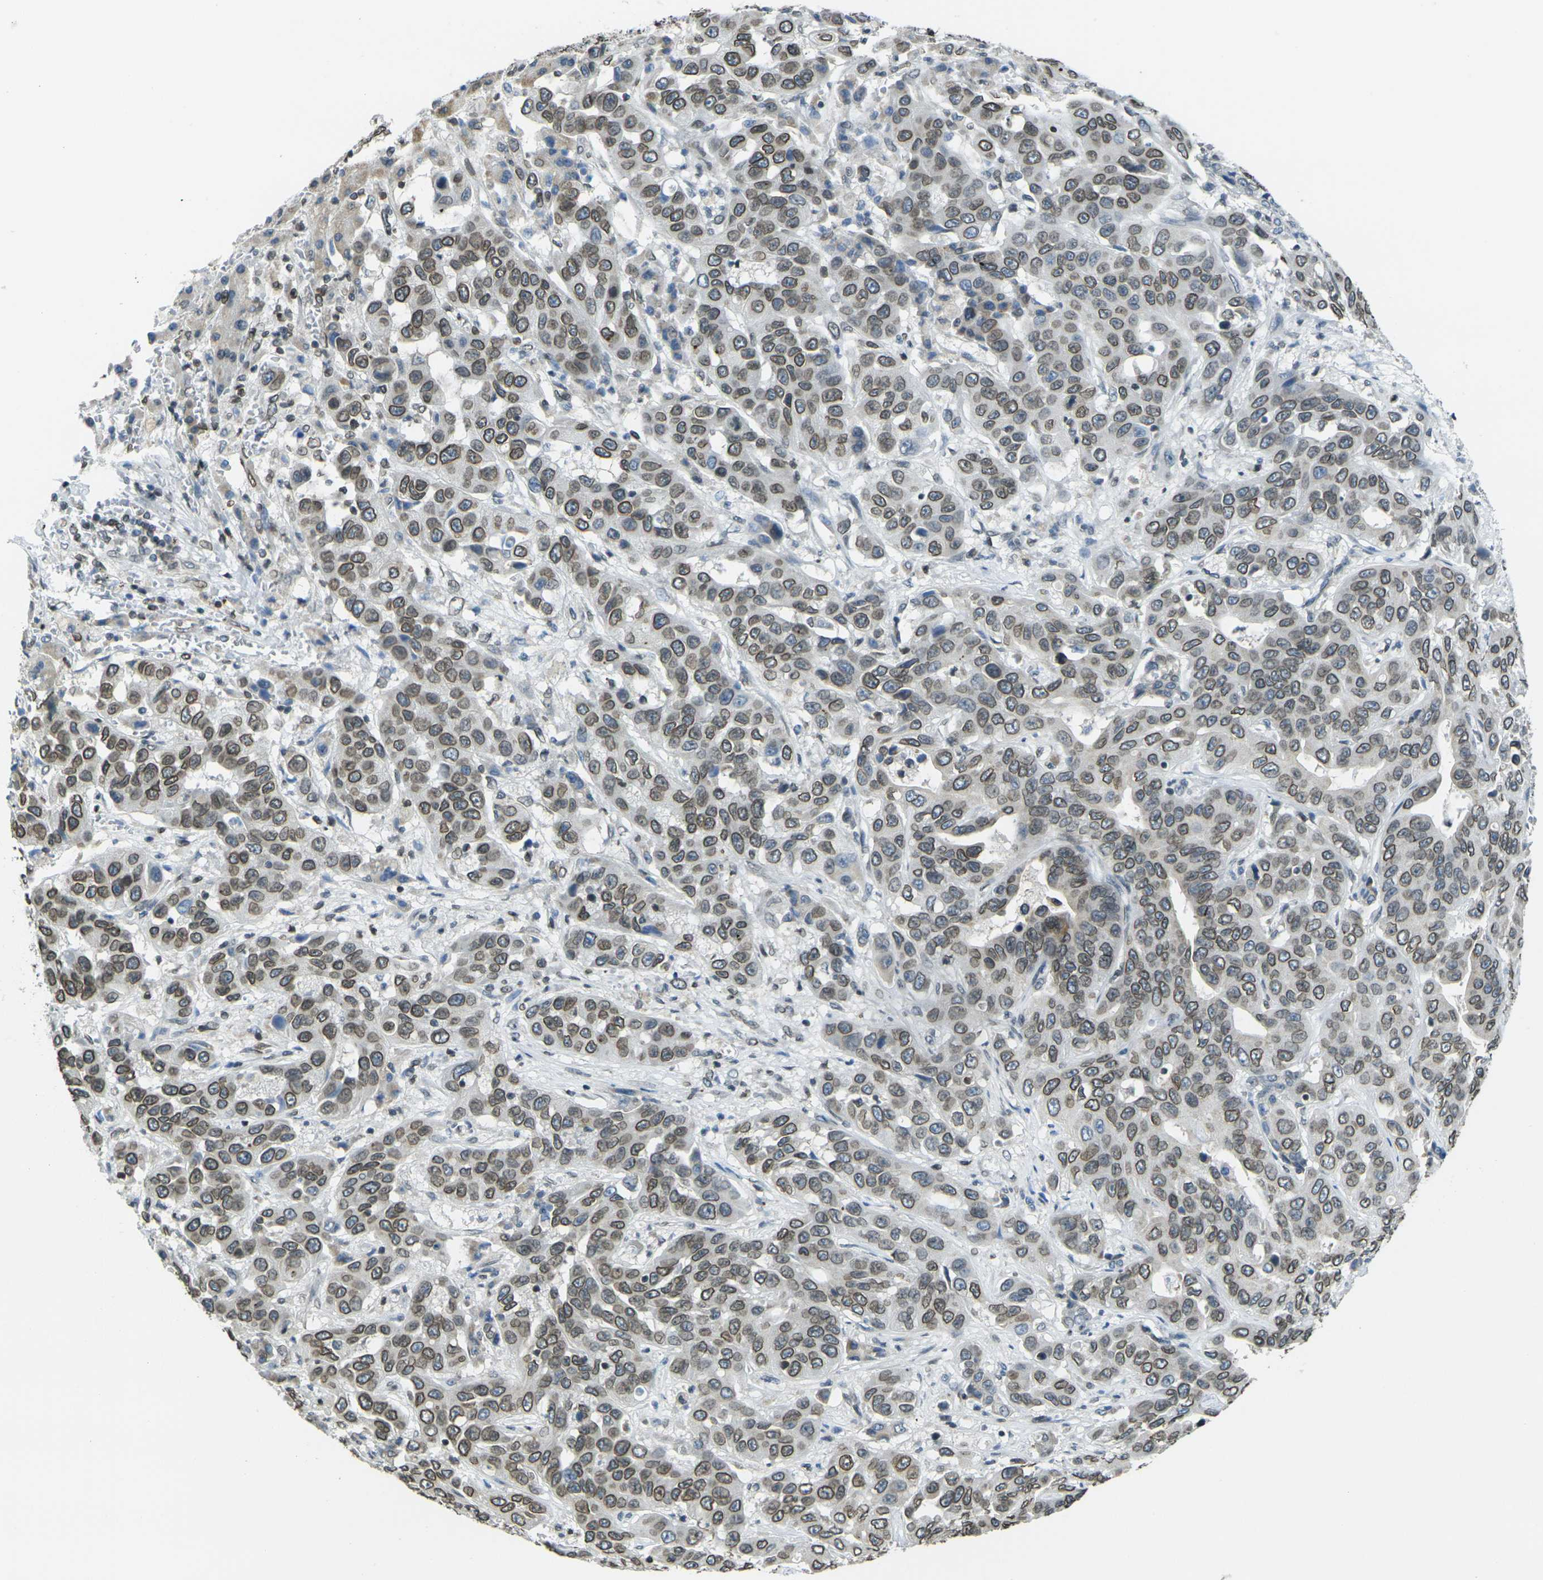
{"staining": {"intensity": "moderate", "quantity": ">75%", "location": "cytoplasmic/membranous,nuclear"}, "tissue": "liver cancer", "cell_type": "Tumor cells", "image_type": "cancer", "snomed": [{"axis": "morphology", "description": "Cholangiocarcinoma"}, {"axis": "topography", "description": "Liver"}], "caption": "Tumor cells exhibit moderate cytoplasmic/membranous and nuclear expression in approximately >75% of cells in cholangiocarcinoma (liver).", "gene": "BRDT", "patient": {"sex": "female", "age": 52}}